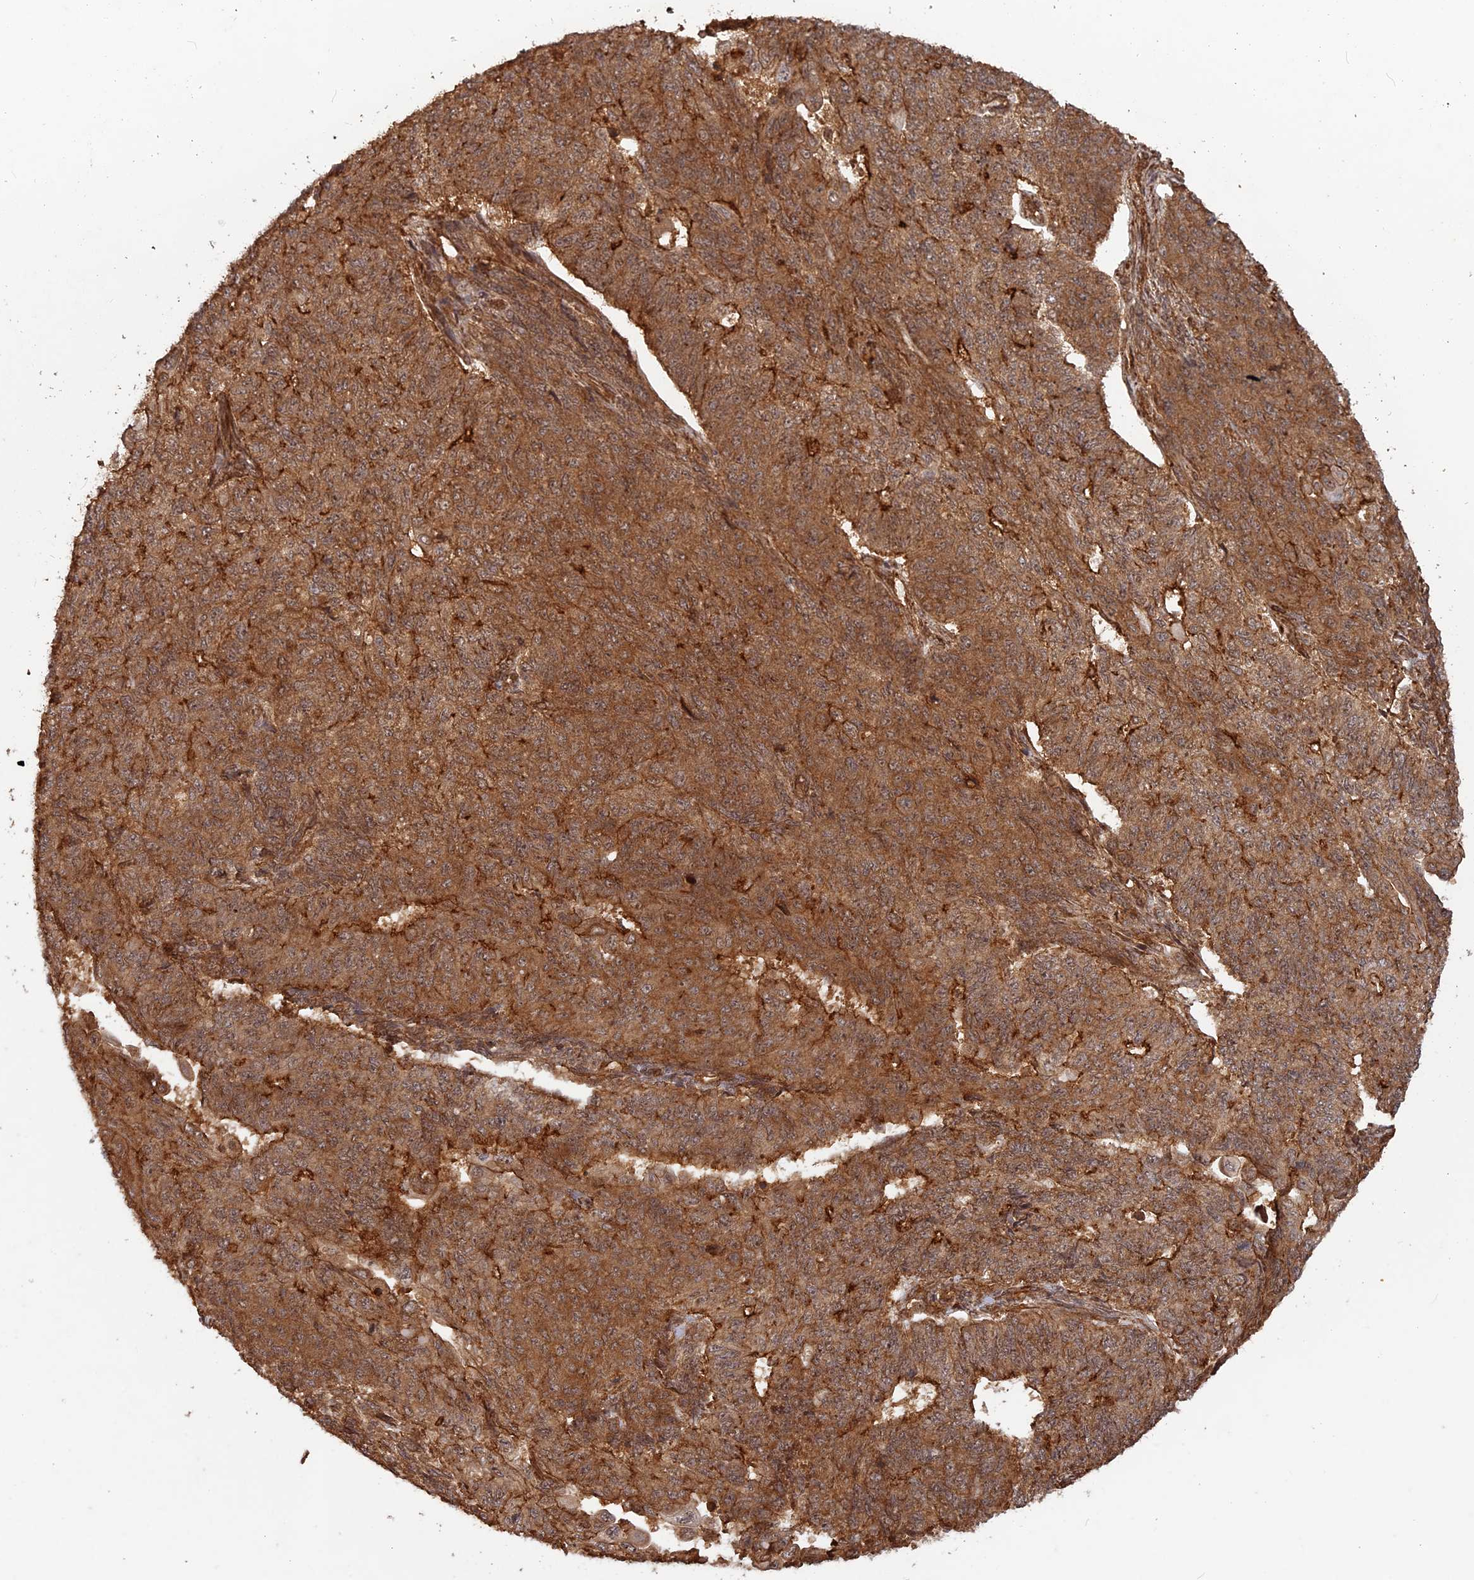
{"staining": {"intensity": "moderate", "quantity": ">75%", "location": "cytoplasmic/membranous"}, "tissue": "endometrial cancer", "cell_type": "Tumor cells", "image_type": "cancer", "snomed": [{"axis": "morphology", "description": "Adenocarcinoma, NOS"}, {"axis": "topography", "description": "Endometrium"}], "caption": "A medium amount of moderate cytoplasmic/membranous staining is seen in about >75% of tumor cells in endometrial adenocarcinoma tissue. Immunohistochemistry (ihc) stains the protein in brown and the nuclei are stained blue.", "gene": "CCDC174", "patient": {"sex": "female", "age": 32}}